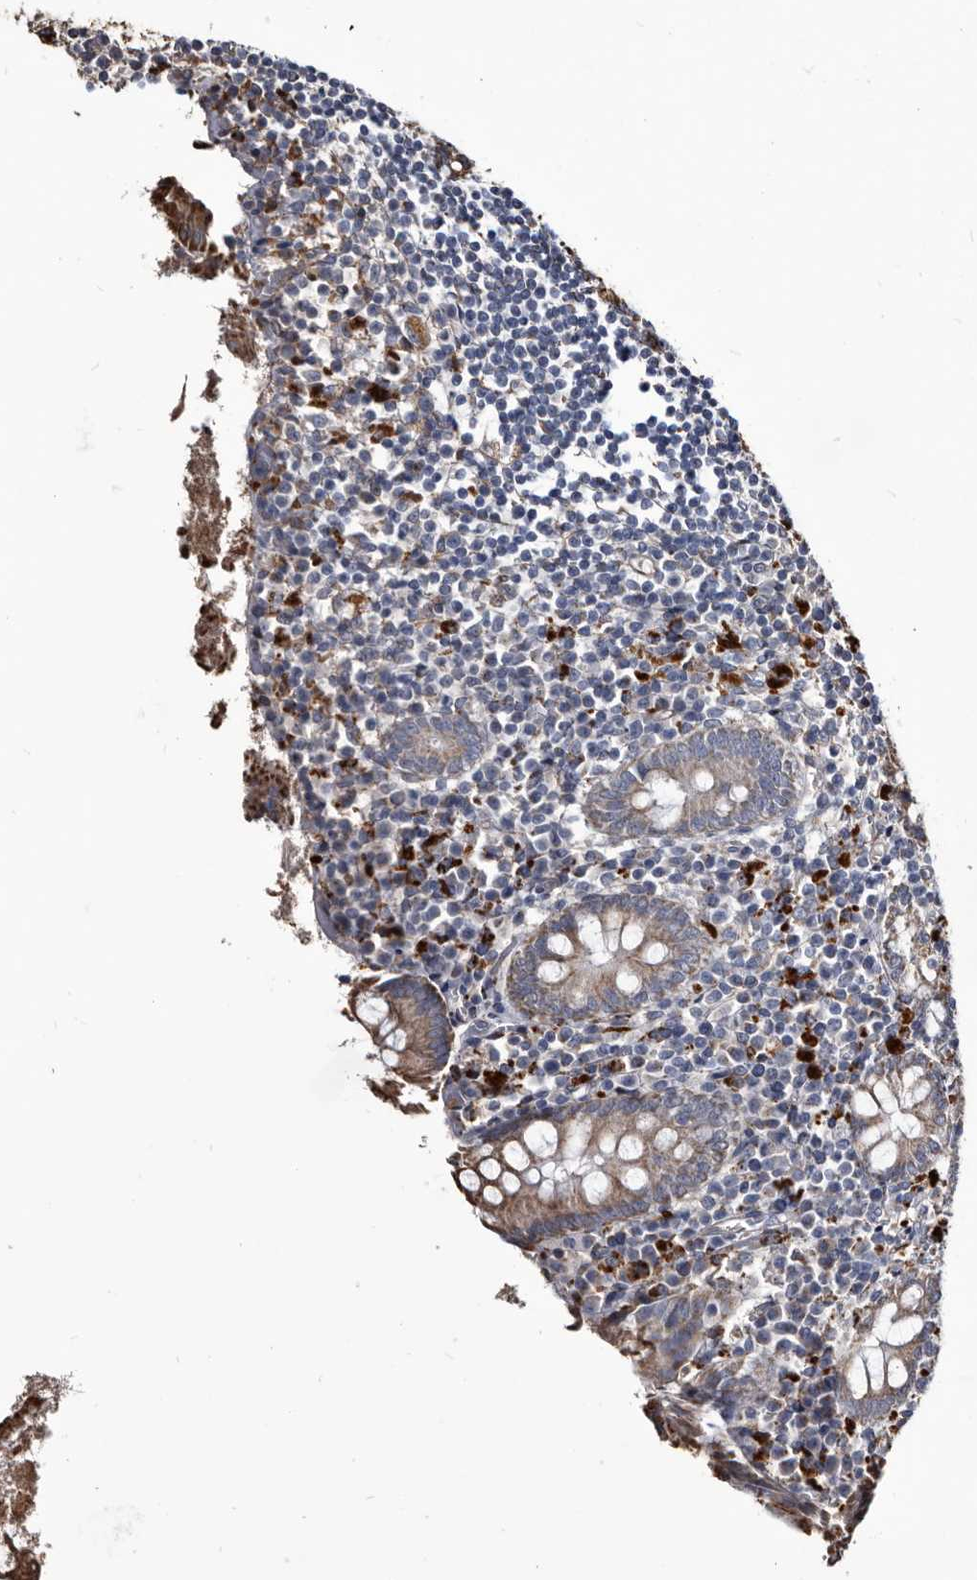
{"staining": {"intensity": "moderate", "quantity": ">75%", "location": "cytoplasmic/membranous"}, "tissue": "appendix", "cell_type": "Glandular cells", "image_type": "normal", "snomed": [{"axis": "morphology", "description": "Normal tissue, NOS"}, {"axis": "topography", "description": "Appendix"}], "caption": "Appendix stained with a brown dye demonstrates moderate cytoplasmic/membranous positive staining in approximately >75% of glandular cells.", "gene": "CTSA", "patient": {"sex": "female", "age": 17}}